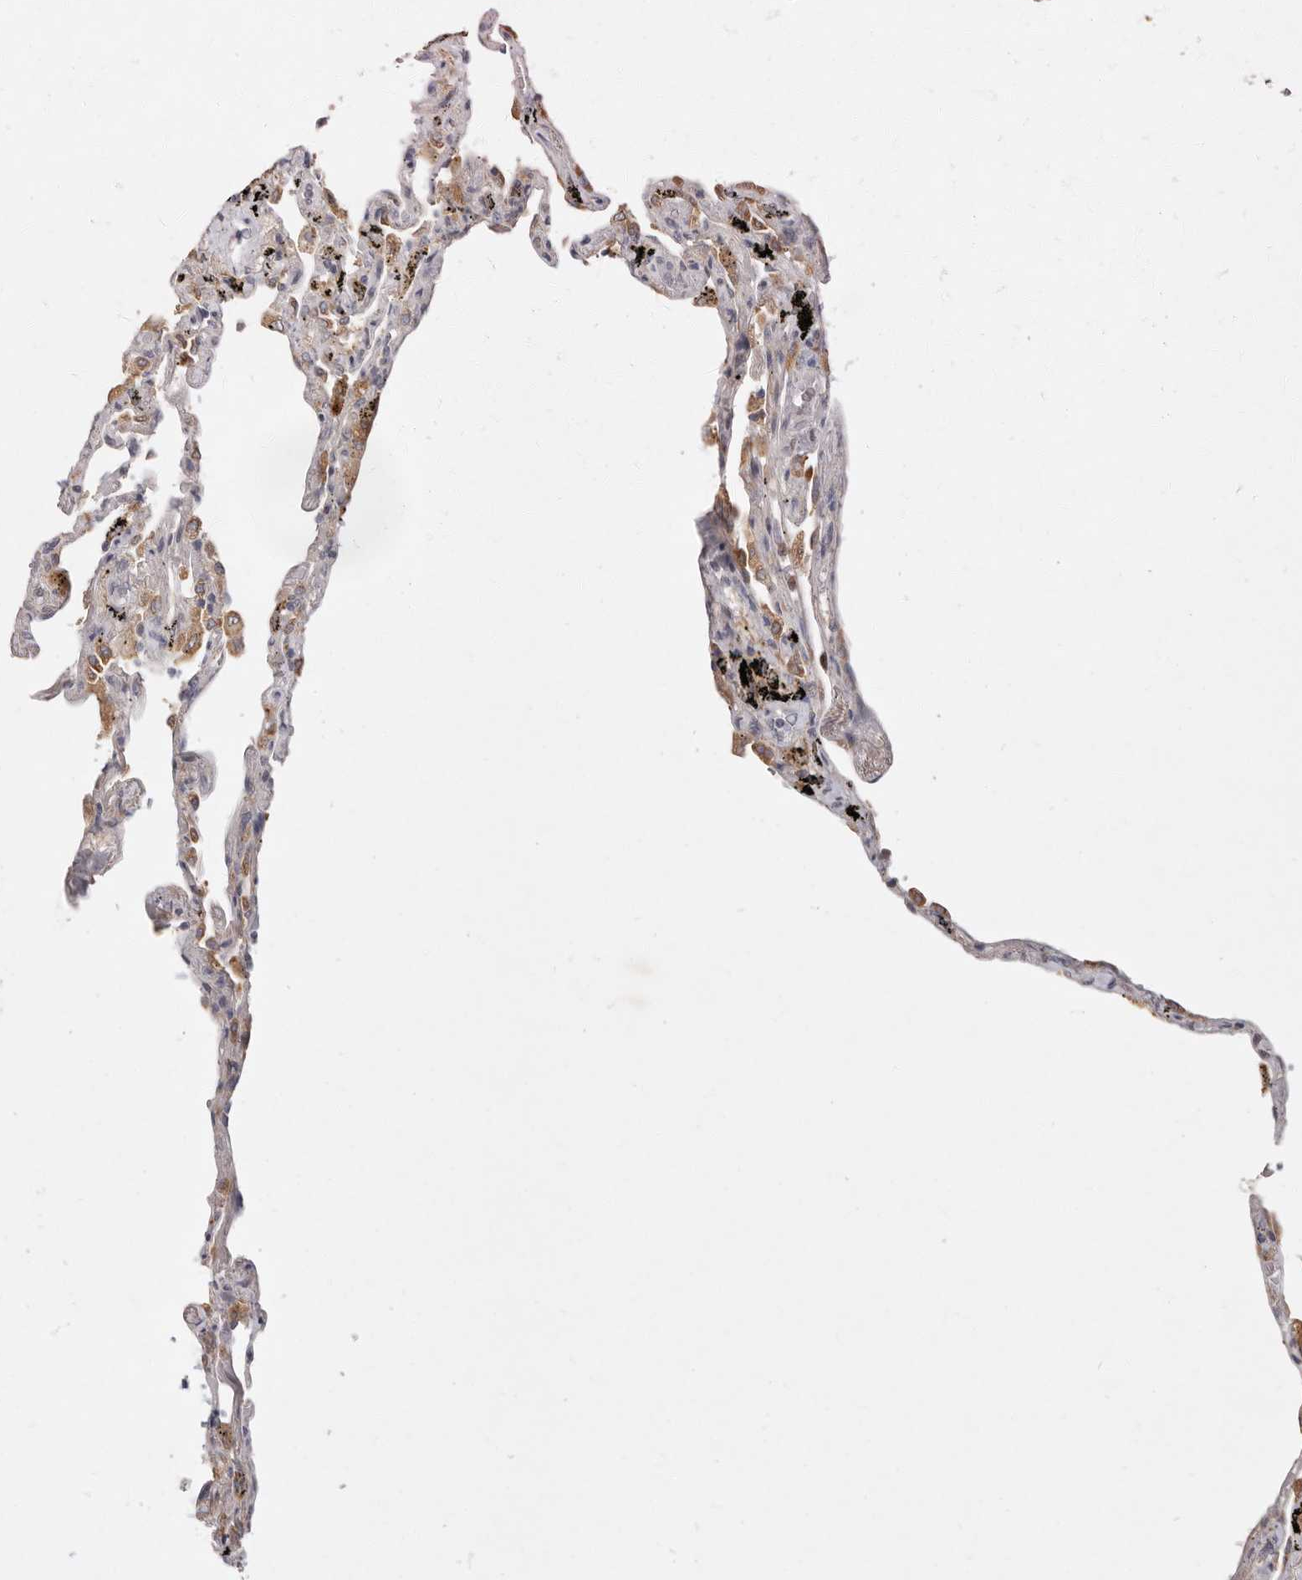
{"staining": {"intensity": "weak", "quantity": "25%-75%", "location": "cytoplasmic/membranous"}, "tissue": "lung", "cell_type": "Alveolar cells", "image_type": "normal", "snomed": [{"axis": "morphology", "description": "Normal tissue, NOS"}, {"axis": "topography", "description": "Lung"}], "caption": "Weak cytoplasmic/membranous protein staining is appreciated in approximately 25%-75% of alveolar cells in lung. (DAB IHC, brown staining for protein, blue staining for nuclei).", "gene": "ARHGEF10L", "patient": {"sex": "male", "age": 59}}